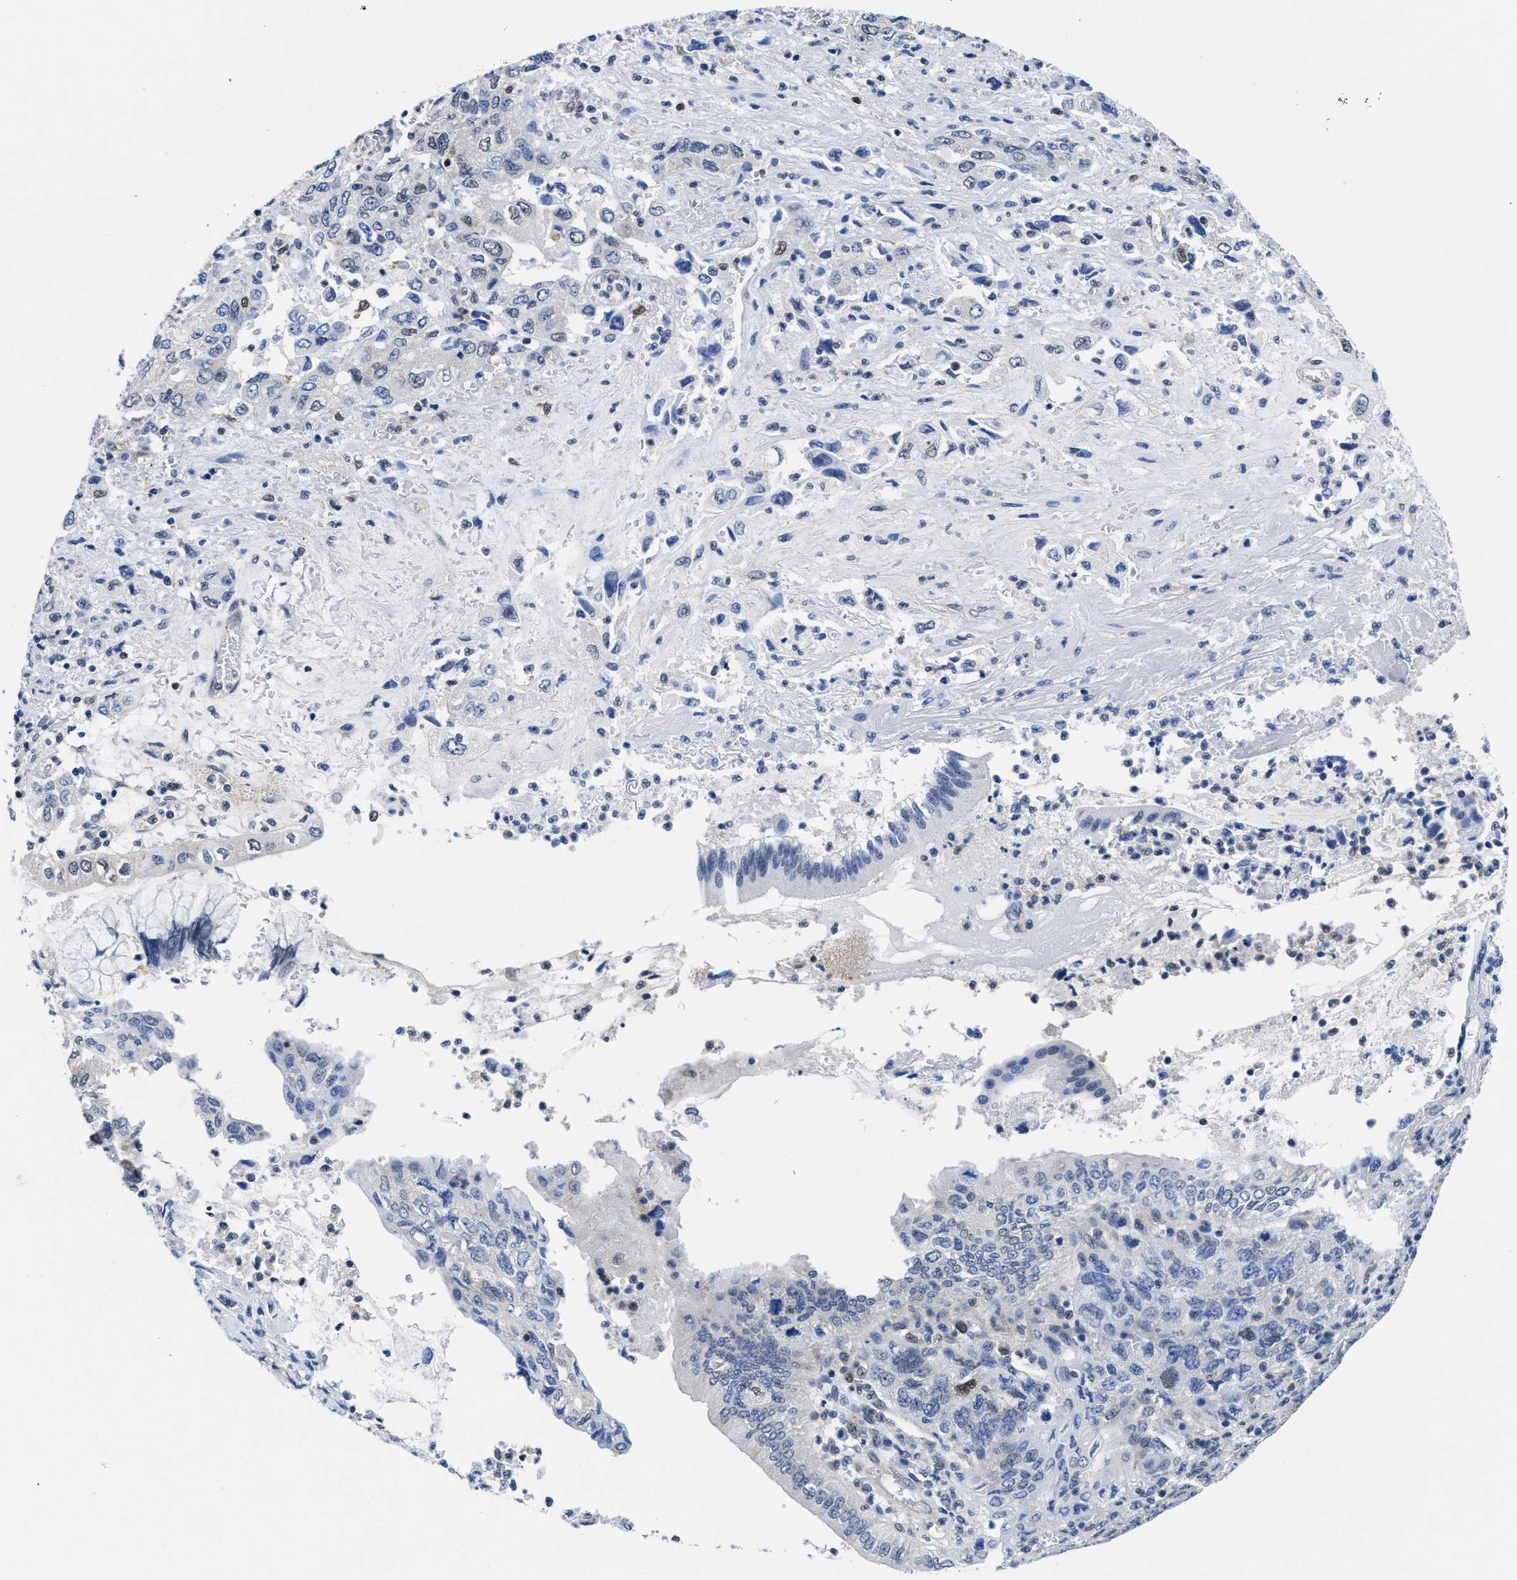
{"staining": {"intensity": "weak", "quantity": "<25%", "location": "nuclear"}, "tissue": "pancreatic cancer", "cell_type": "Tumor cells", "image_type": "cancer", "snomed": [{"axis": "morphology", "description": "Adenocarcinoma, NOS"}, {"axis": "topography", "description": "Pancreas"}], "caption": "There is no significant staining in tumor cells of pancreatic adenocarcinoma.", "gene": "ACLY", "patient": {"sex": "female", "age": 73}}